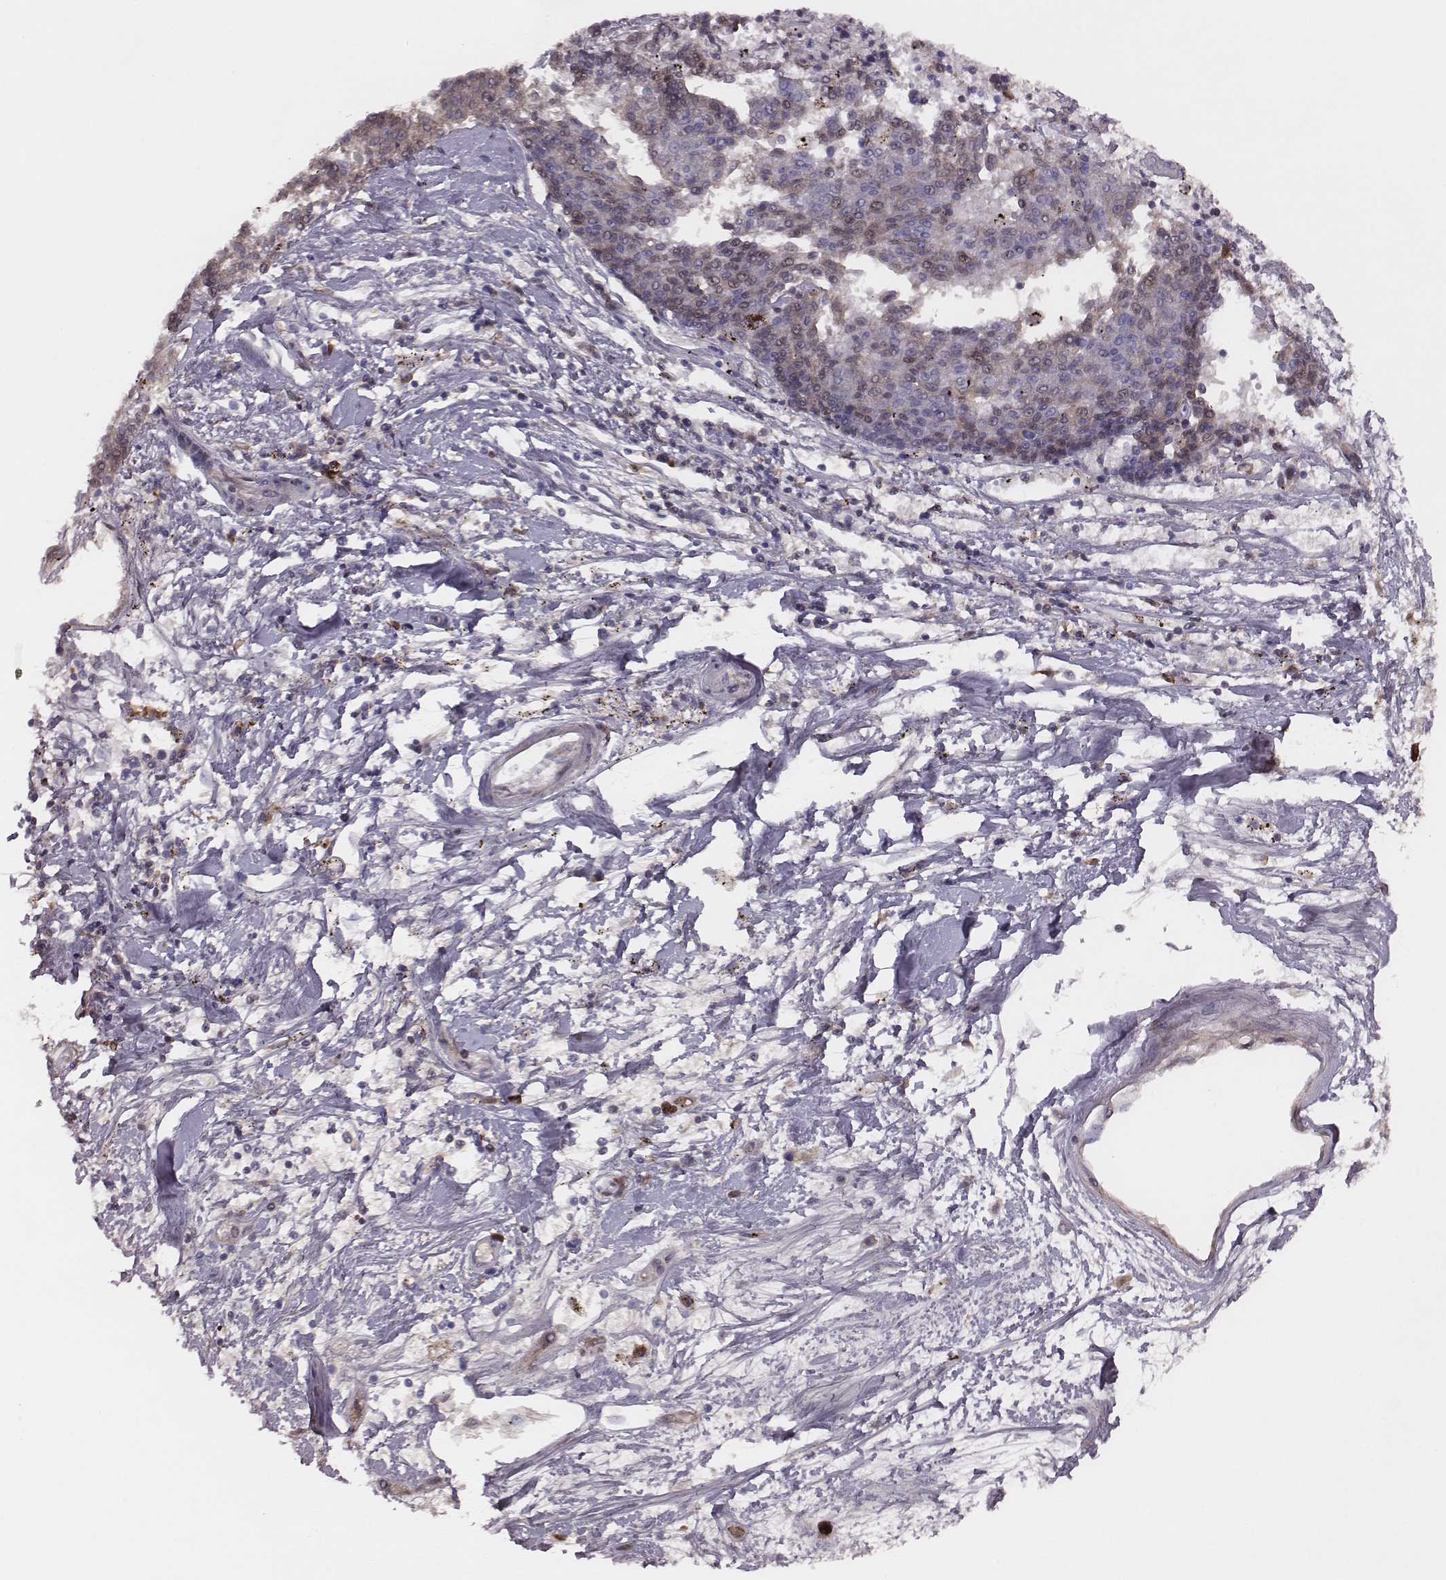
{"staining": {"intensity": "negative", "quantity": "none", "location": "none"}, "tissue": "melanoma", "cell_type": "Tumor cells", "image_type": "cancer", "snomed": [{"axis": "morphology", "description": "Malignant melanoma, NOS"}, {"axis": "topography", "description": "Skin"}], "caption": "DAB immunohistochemical staining of human melanoma reveals no significant expression in tumor cells.", "gene": "SLC22A6", "patient": {"sex": "female", "age": 72}}